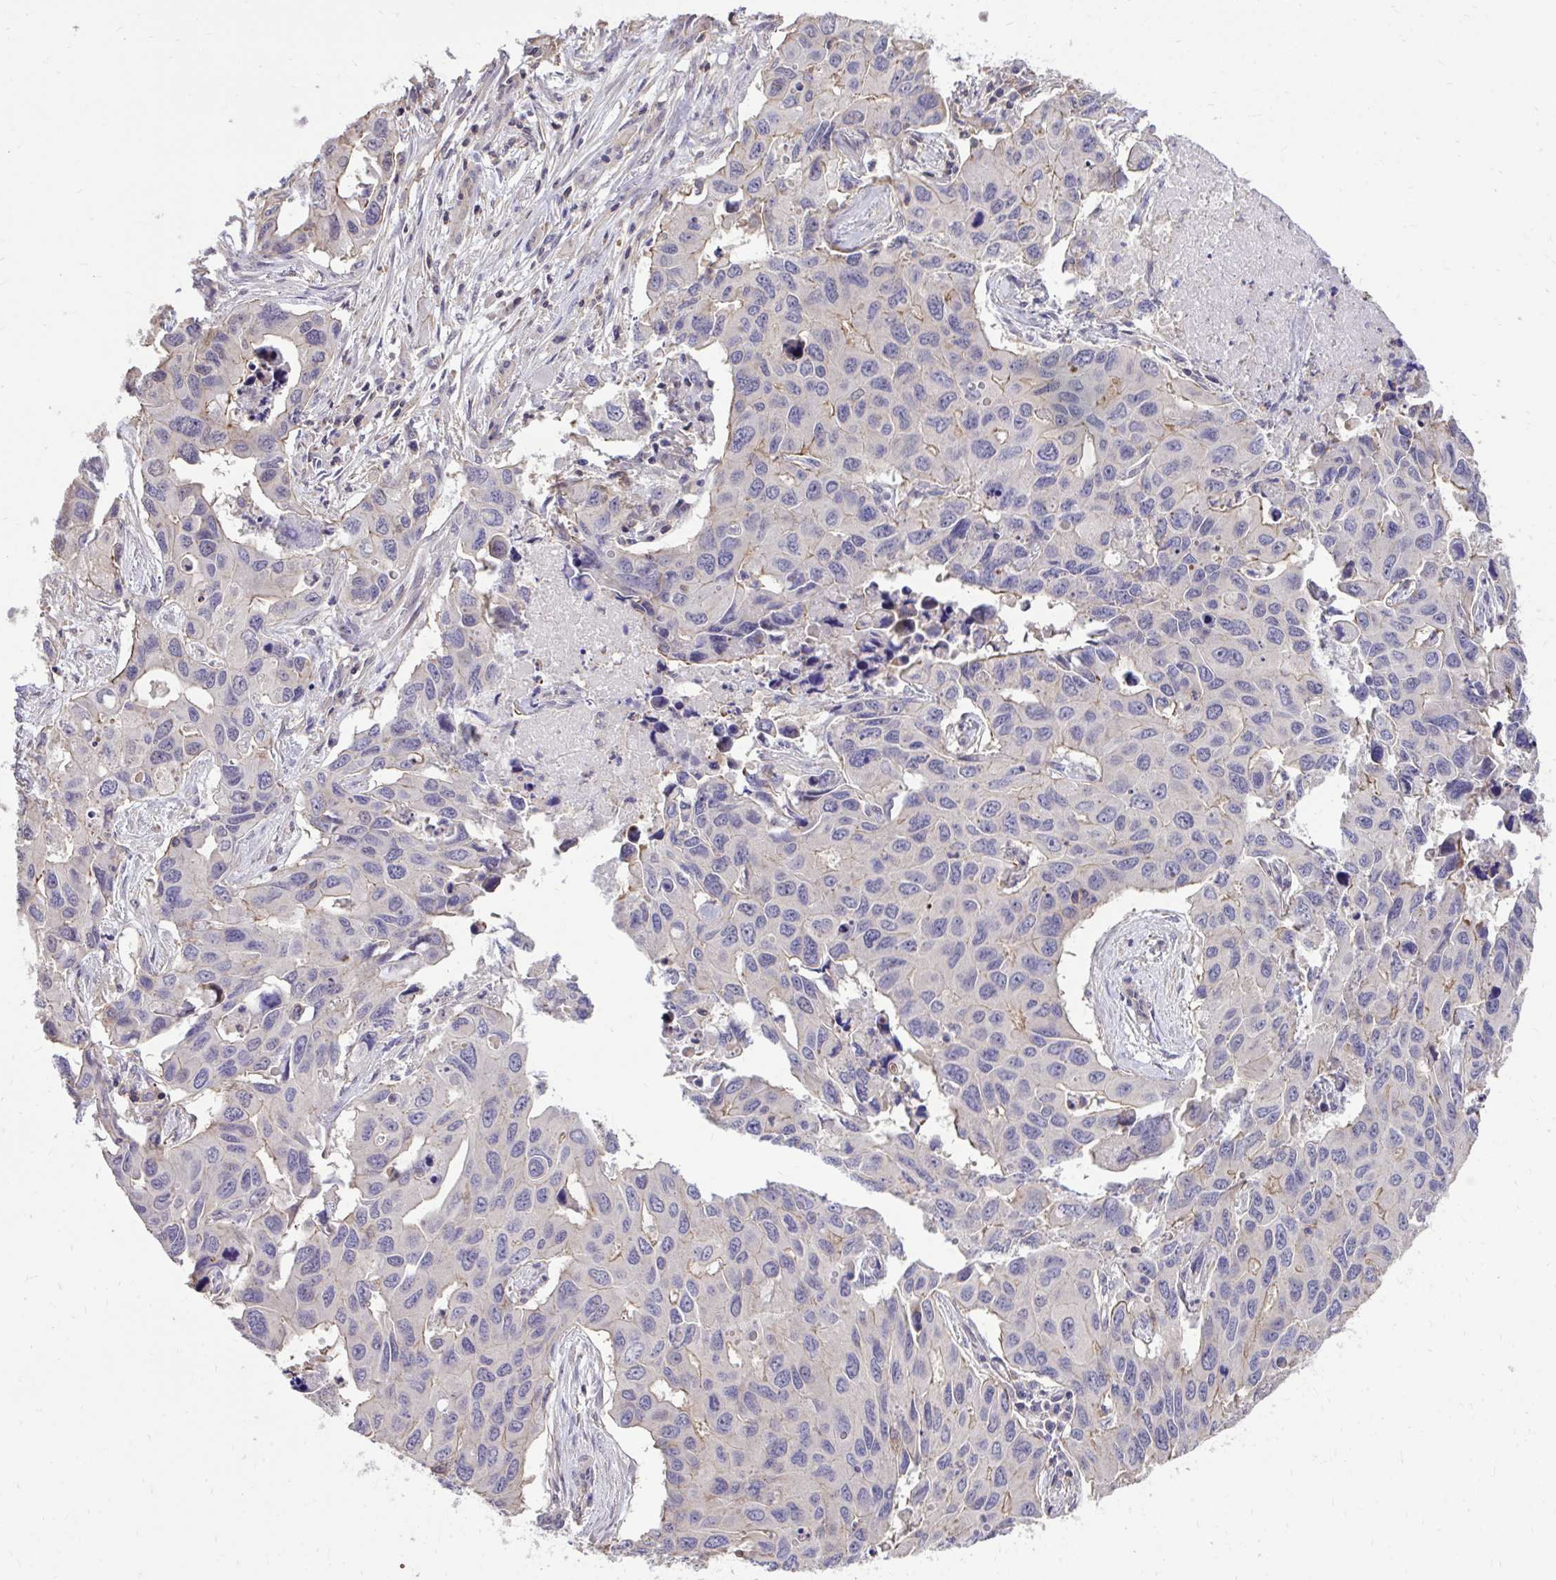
{"staining": {"intensity": "weak", "quantity": "<25%", "location": "cytoplasmic/membranous"}, "tissue": "lung cancer", "cell_type": "Tumor cells", "image_type": "cancer", "snomed": [{"axis": "morphology", "description": "Adenocarcinoma, NOS"}, {"axis": "topography", "description": "Lung"}], "caption": "The photomicrograph shows no significant expression in tumor cells of lung adenocarcinoma.", "gene": "IGFL2", "patient": {"sex": "male", "age": 64}}